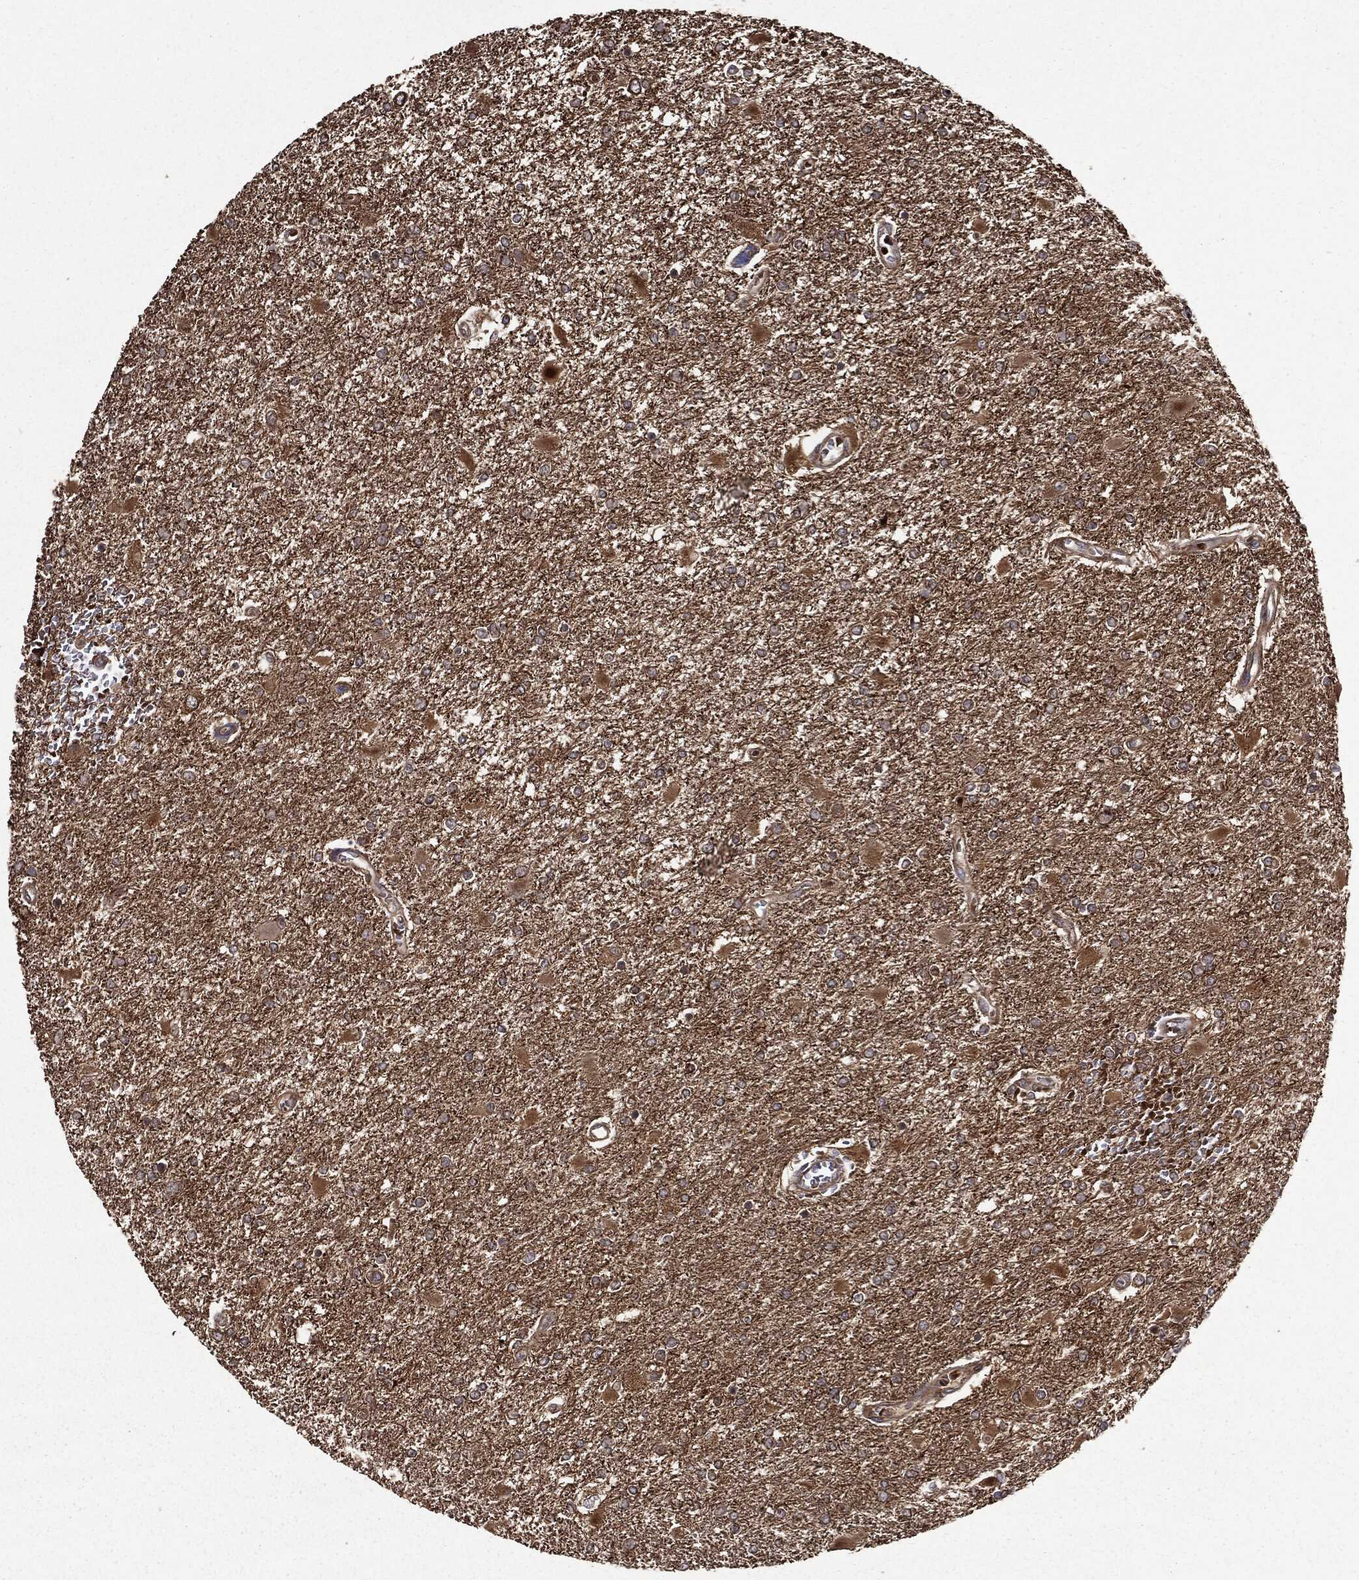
{"staining": {"intensity": "moderate", "quantity": ">75%", "location": "cytoplasmic/membranous"}, "tissue": "glioma", "cell_type": "Tumor cells", "image_type": "cancer", "snomed": [{"axis": "morphology", "description": "Glioma, malignant, High grade"}, {"axis": "topography", "description": "Cerebral cortex"}], "caption": "Protein analysis of glioma tissue displays moderate cytoplasmic/membranous positivity in about >75% of tumor cells.", "gene": "HTT", "patient": {"sex": "male", "age": 79}}